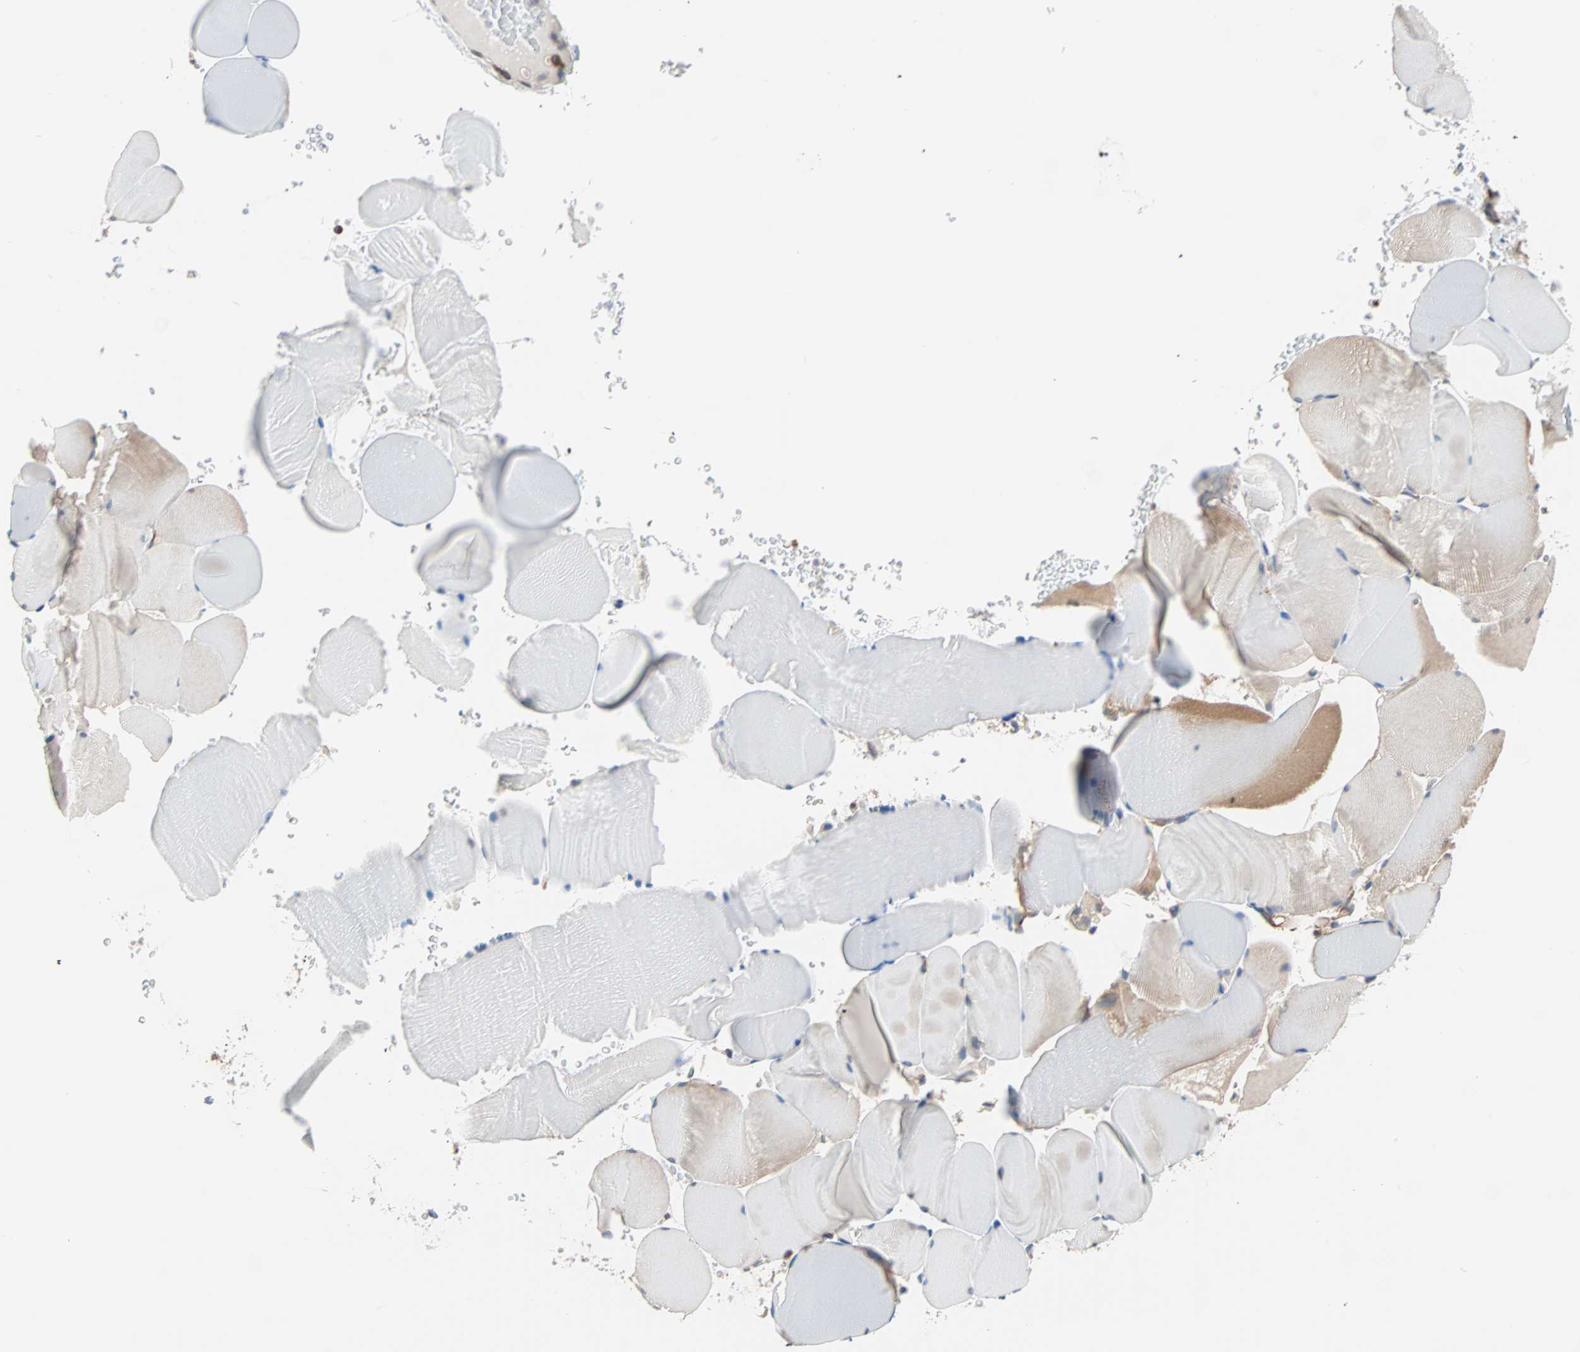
{"staining": {"intensity": "weak", "quantity": "25%-75%", "location": "cytoplasmic/membranous"}, "tissue": "skeletal muscle", "cell_type": "Myocytes", "image_type": "normal", "snomed": [{"axis": "morphology", "description": "Normal tissue, NOS"}, {"axis": "topography", "description": "Skeletal muscle"}], "caption": "Weak cytoplasmic/membranous protein staining is appreciated in about 25%-75% of myocytes in skeletal muscle. (brown staining indicates protein expression, while blue staining denotes nuclei).", "gene": "EEF2", "patient": {"sex": "male", "age": 62}}